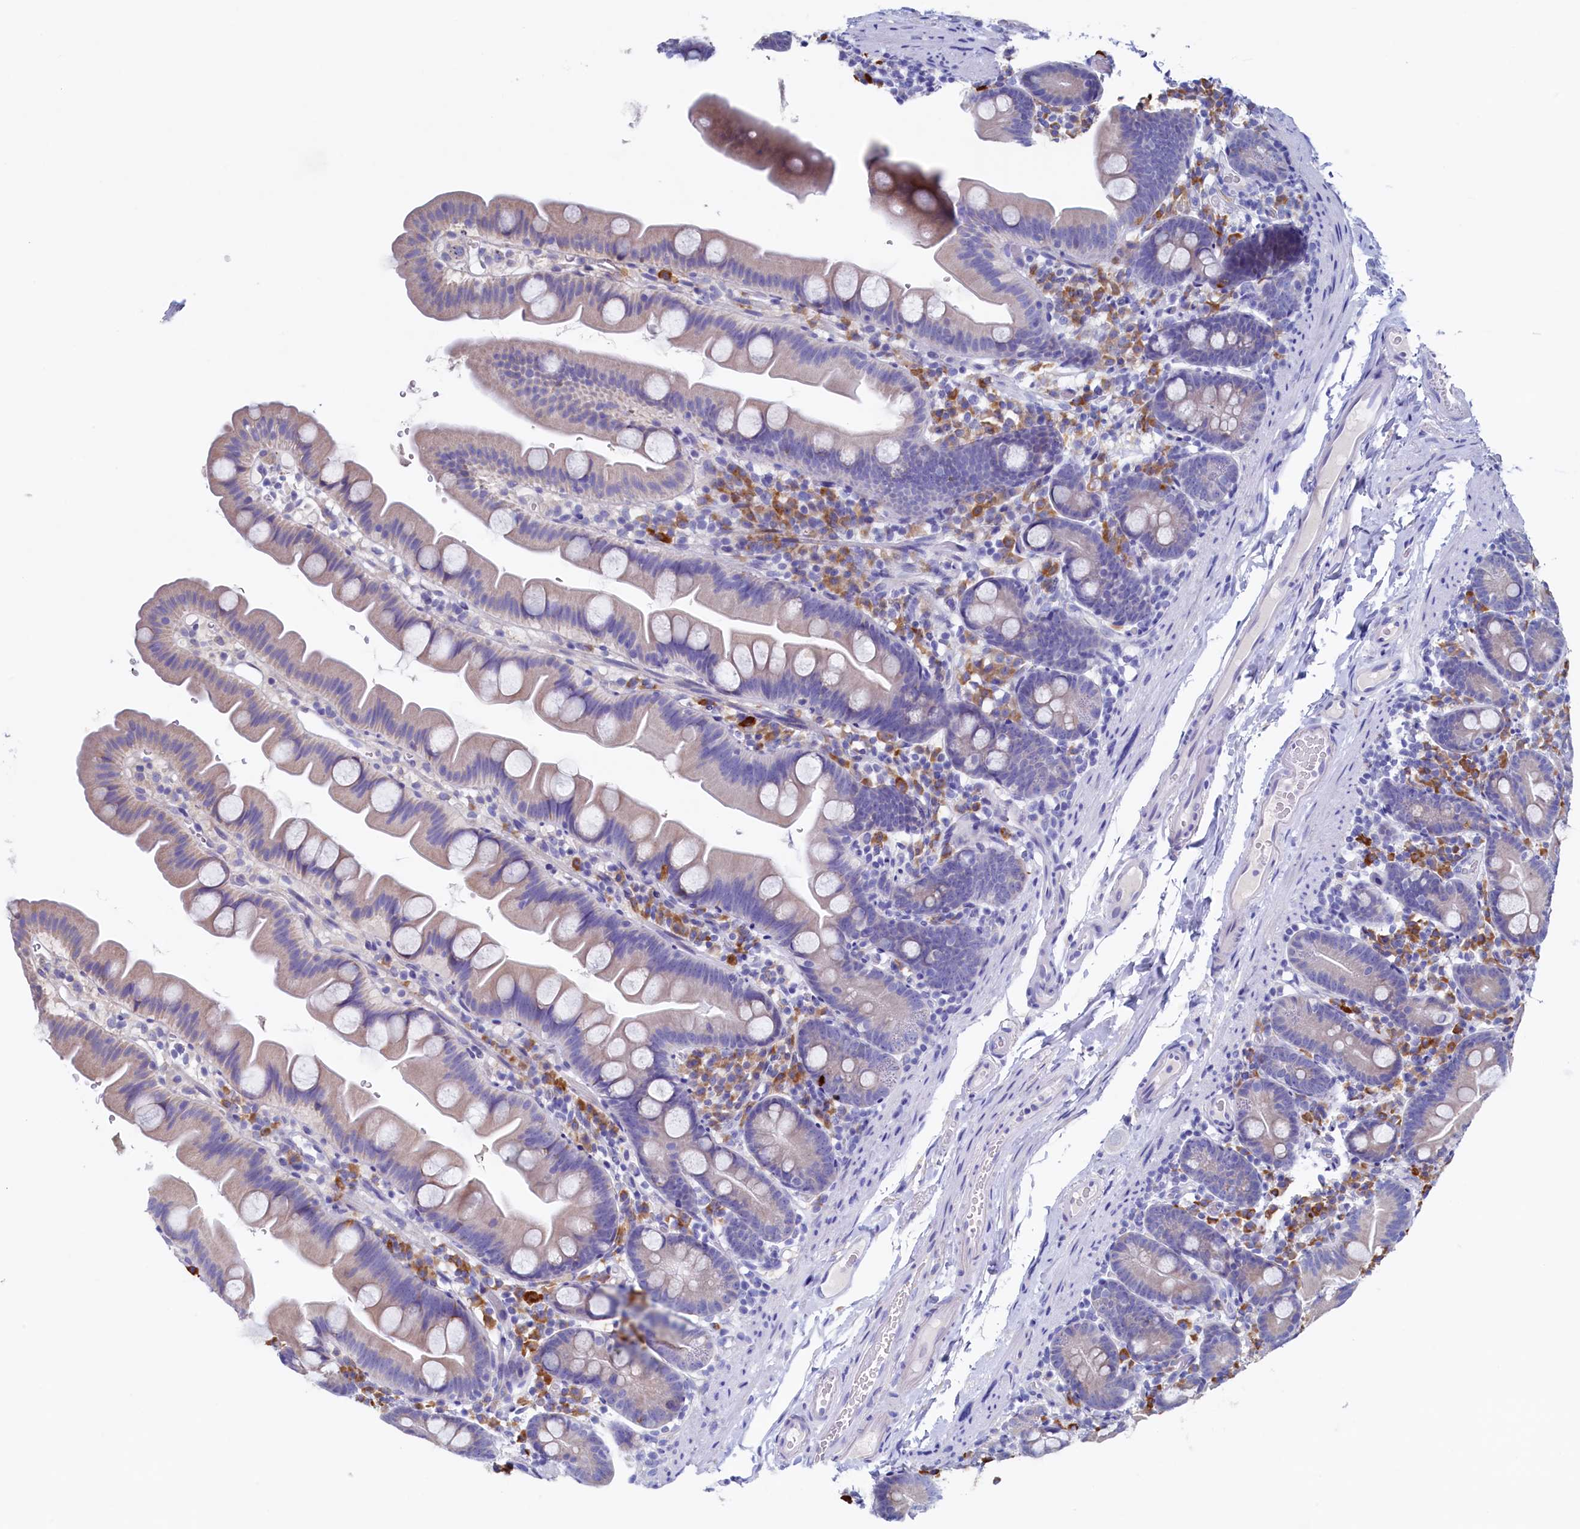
{"staining": {"intensity": "weak", "quantity": "<25%", "location": "cytoplasmic/membranous"}, "tissue": "small intestine", "cell_type": "Glandular cells", "image_type": "normal", "snomed": [{"axis": "morphology", "description": "Normal tissue, NOS"}, {"axis": "topography", "description": "Small intestine"}], "caption": "The micrograph exhibits no significant staining in glandular cells of small intestine. (DAB (3,3'-diaminobenzidine) IHC visualized using brightfield microscopy, high magnification).", "gene": "CBLIF", "patient": {"sex": "female", "age": 68}}